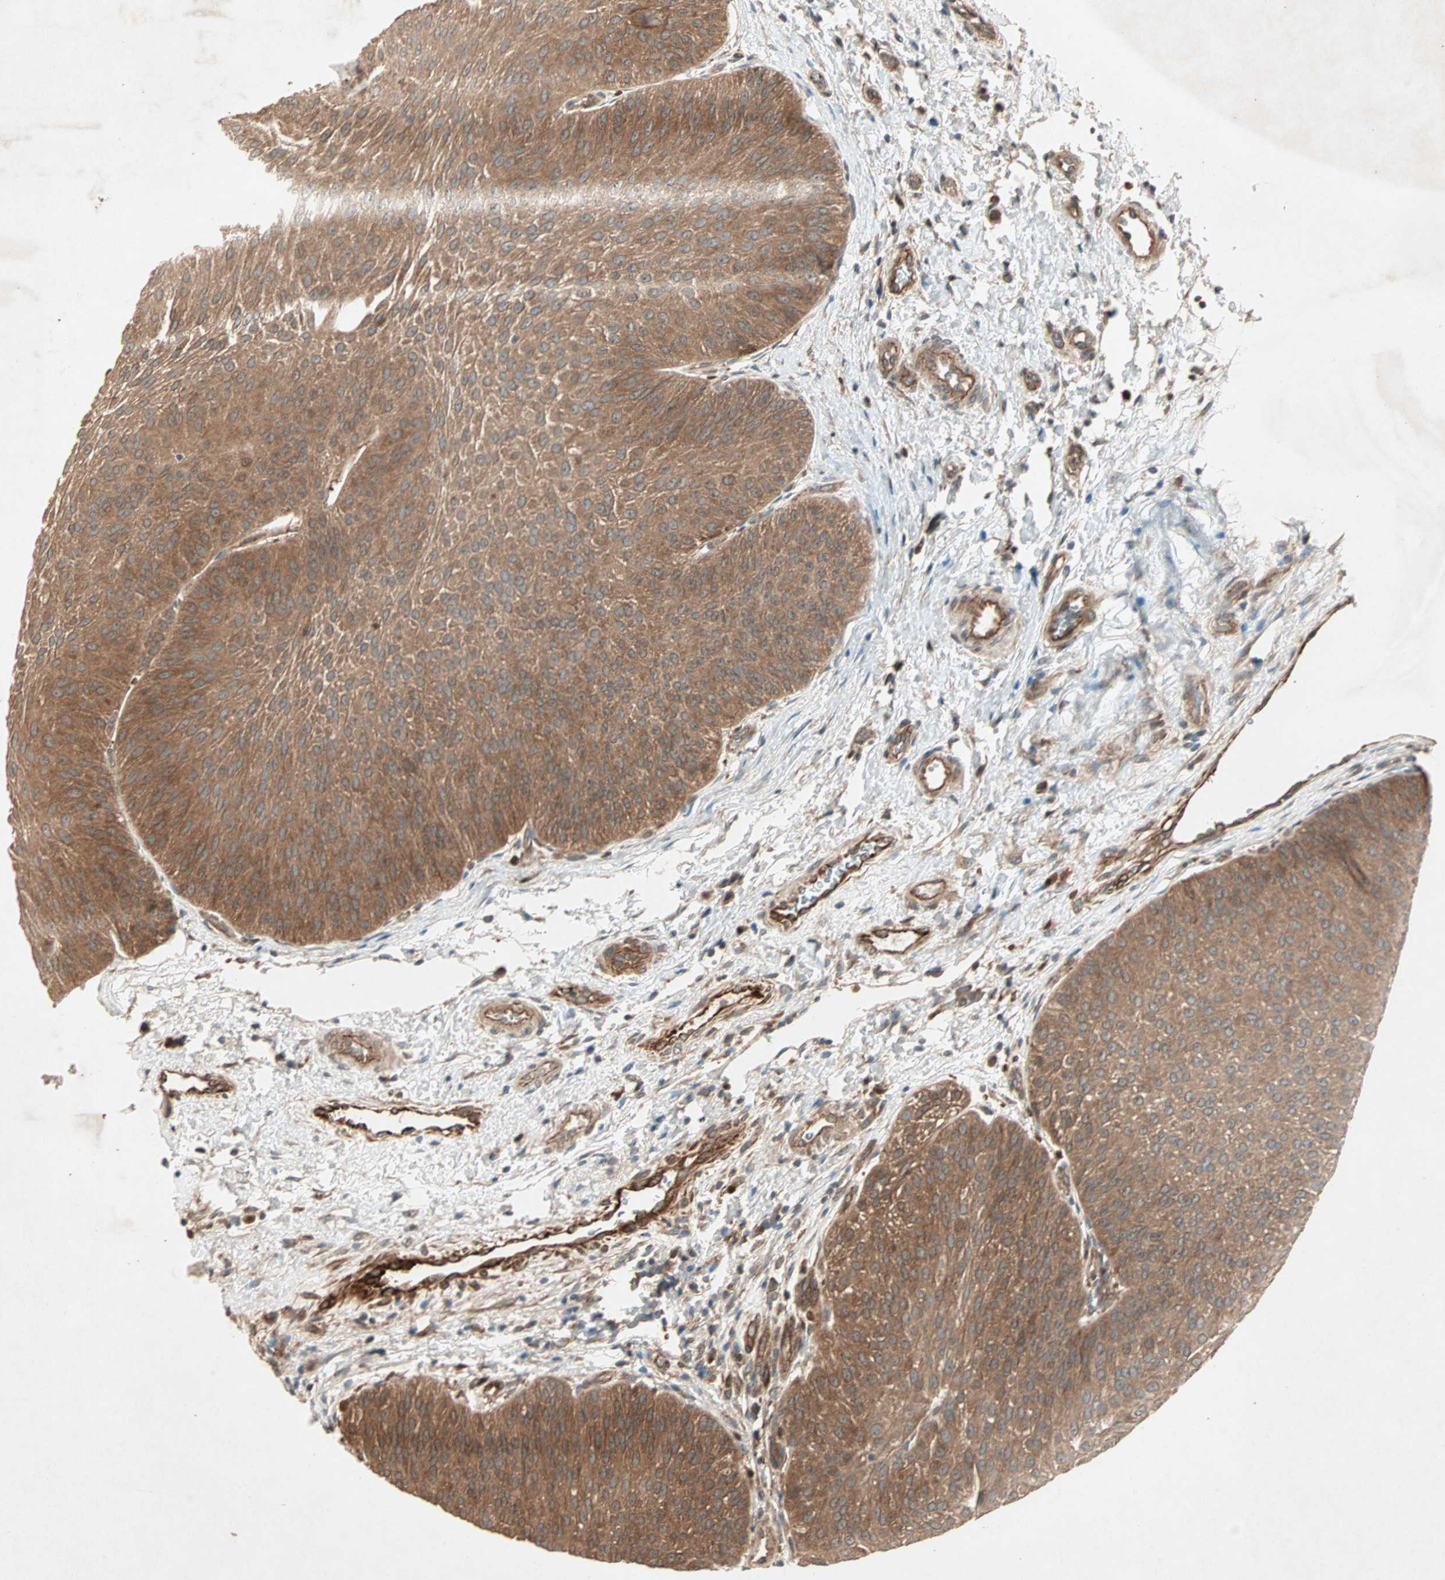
{"staining": {"intensity": "strong", "quantity": ">75%", "location": "cytoplasmic/membranous"}, "tissue": "urothelial cancer", "cell_type": "Tumor cells", "image_type": "cancer", "snomed": [{"axis": "morphology", "description": "Urothelial carcinoma, Low grade"}, {"axis": "topography", "description": "Urinary bladder"}], "caption": "Brown immunohistochemical staining in human urothelial cancer exhibits strong cytoplasmic/membranous staining in approximately >75% of tumor cells. The staining was performed using DAB, with brown indicating positive protein expression. Nuclei are stained blue with hematoxylin.", "gene": "SDSL", "patient": {"sex": "female", "age": 60}}